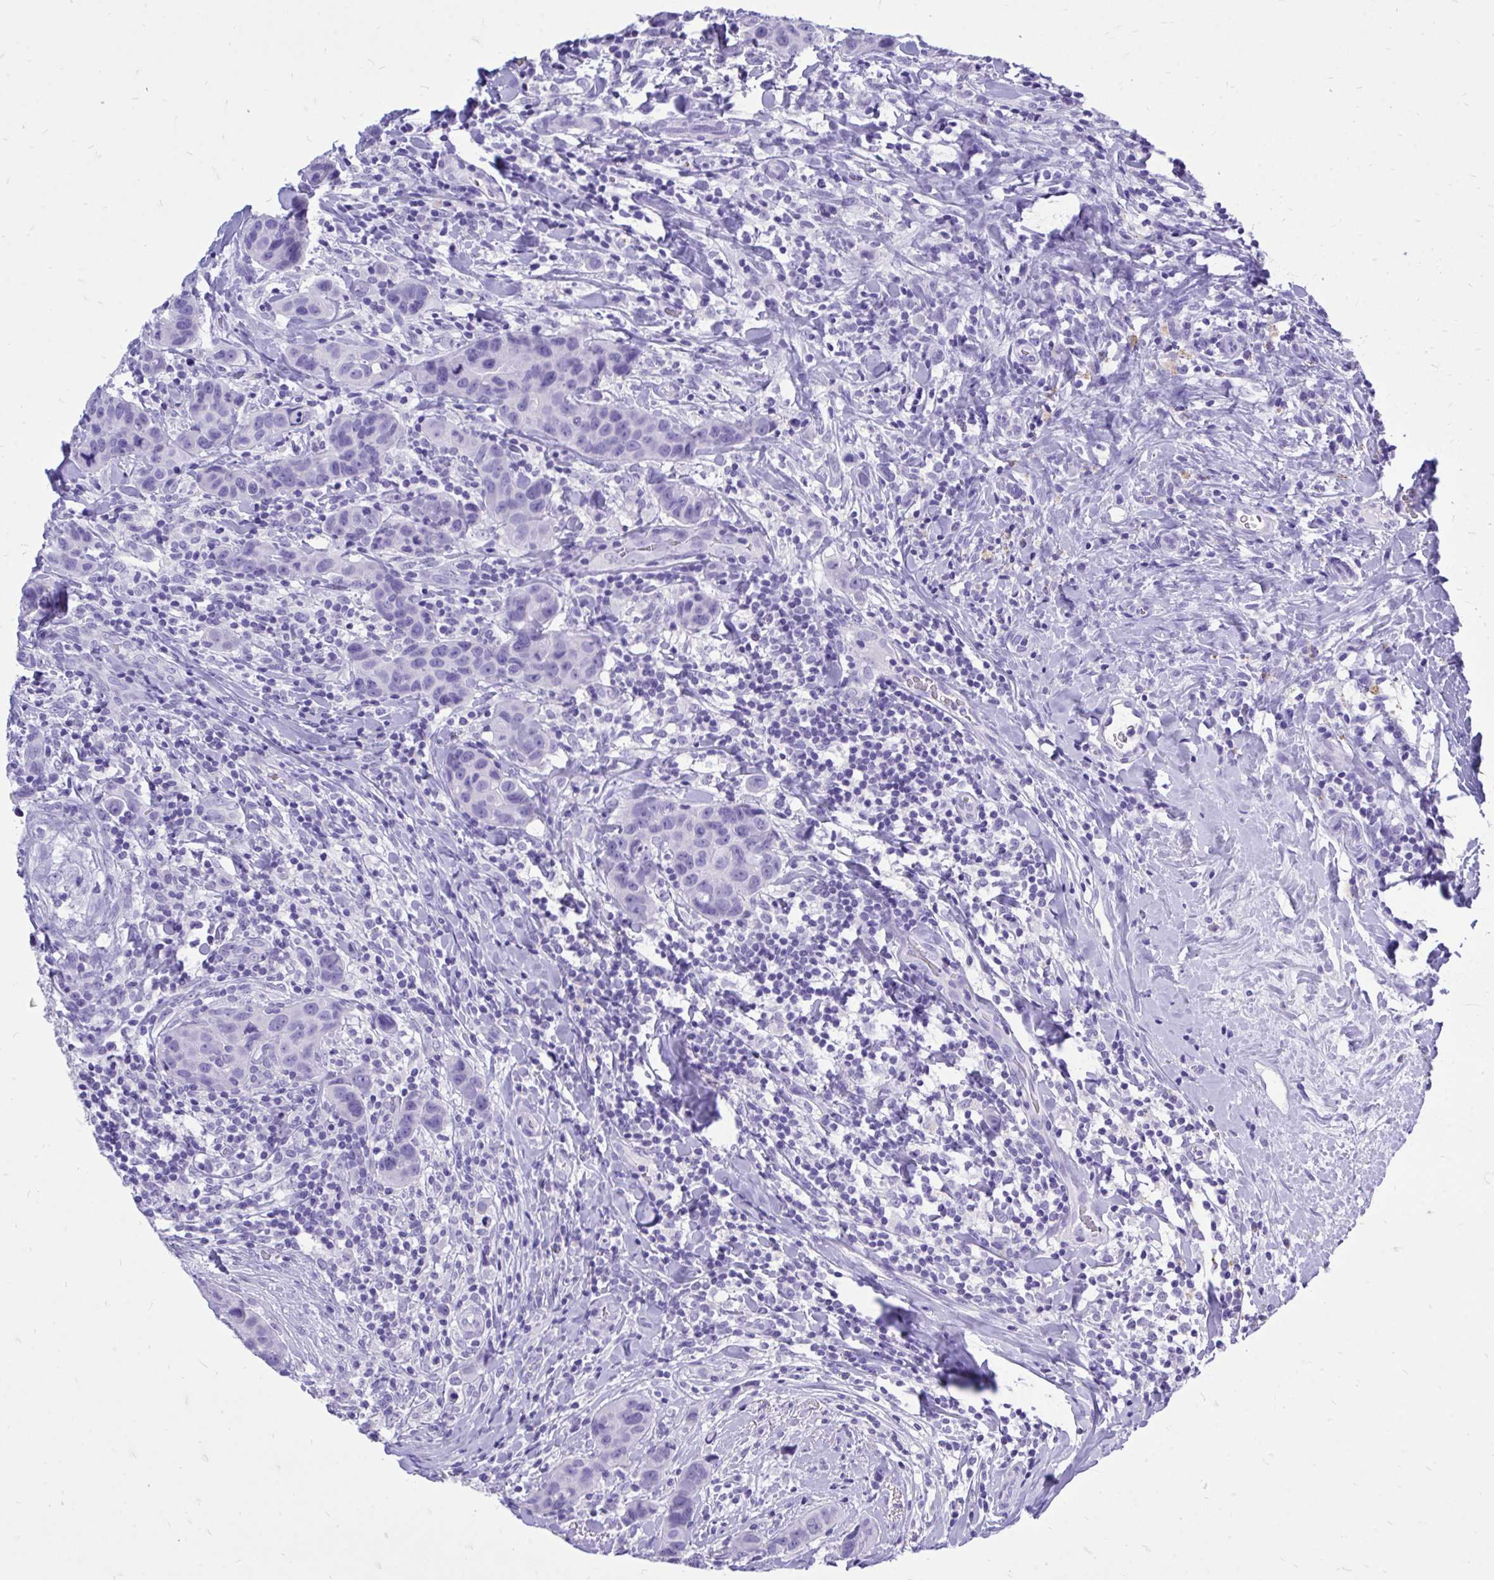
{"staining": {"intensity": "negative", "quantity": "none", "location": "none"}, "tissue": "breast cancer", "cell_type": "Tumor cells", "image_type": "cancer", "snomed": [{"axis": "morphology", "description": "Duct carcinoma"}, {"axis": "topography", "description": "Breast"}], "caption": "Immunohistochemistry histopathology image of neoplastic tissue: infiltrating ductal carcinoma (breast) stained with DAB (3,3'-diaminobenzidine) displays no significant protein staining in tumor cells.", "gene": "MON1A", "patient": {"sex": "female", "age": 24}}